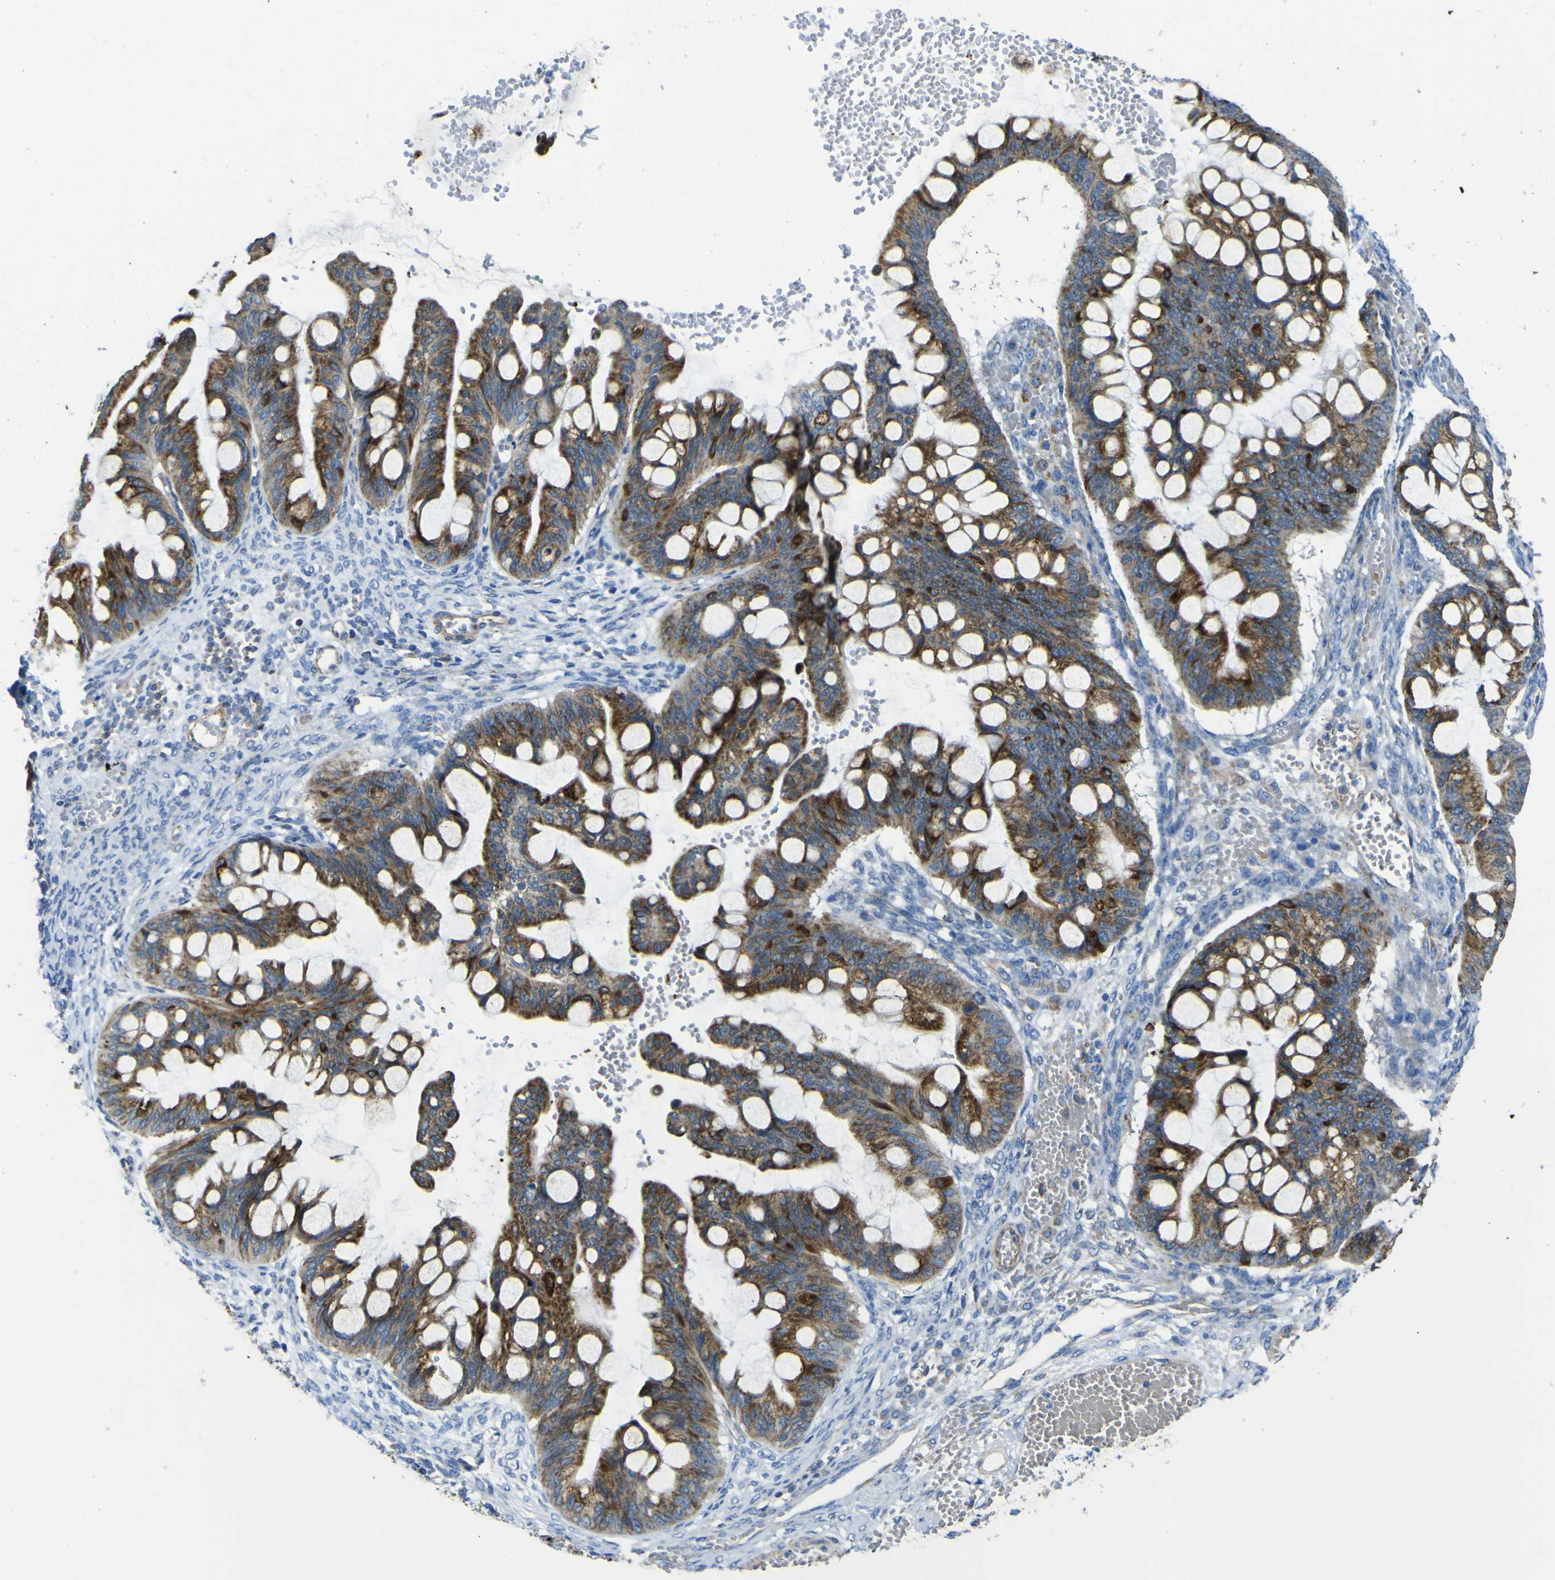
{"staining": {"intensity": "moderate", "quantity": ">75%", "location": "cytoplasmic/membranous"}, "tissue": "ovarian cancer", "cell_type": "Tumor cells", "image_type": "cancer", "snomed": [{"axis": "morphology", "description": "Cystadenocarcinoma, mucinous, NOS"}, {"axis": "topography", "description": "Ovary"}], "caption": "Protein analysis of ovarian mucinous cystadenocarcinoma tissue exhibits moderate cytoplasmic/membranous staining in about >75% of tumor cells.", "gene": "ALDH18A1", "patient": {"sex": "female", "age": 73}}